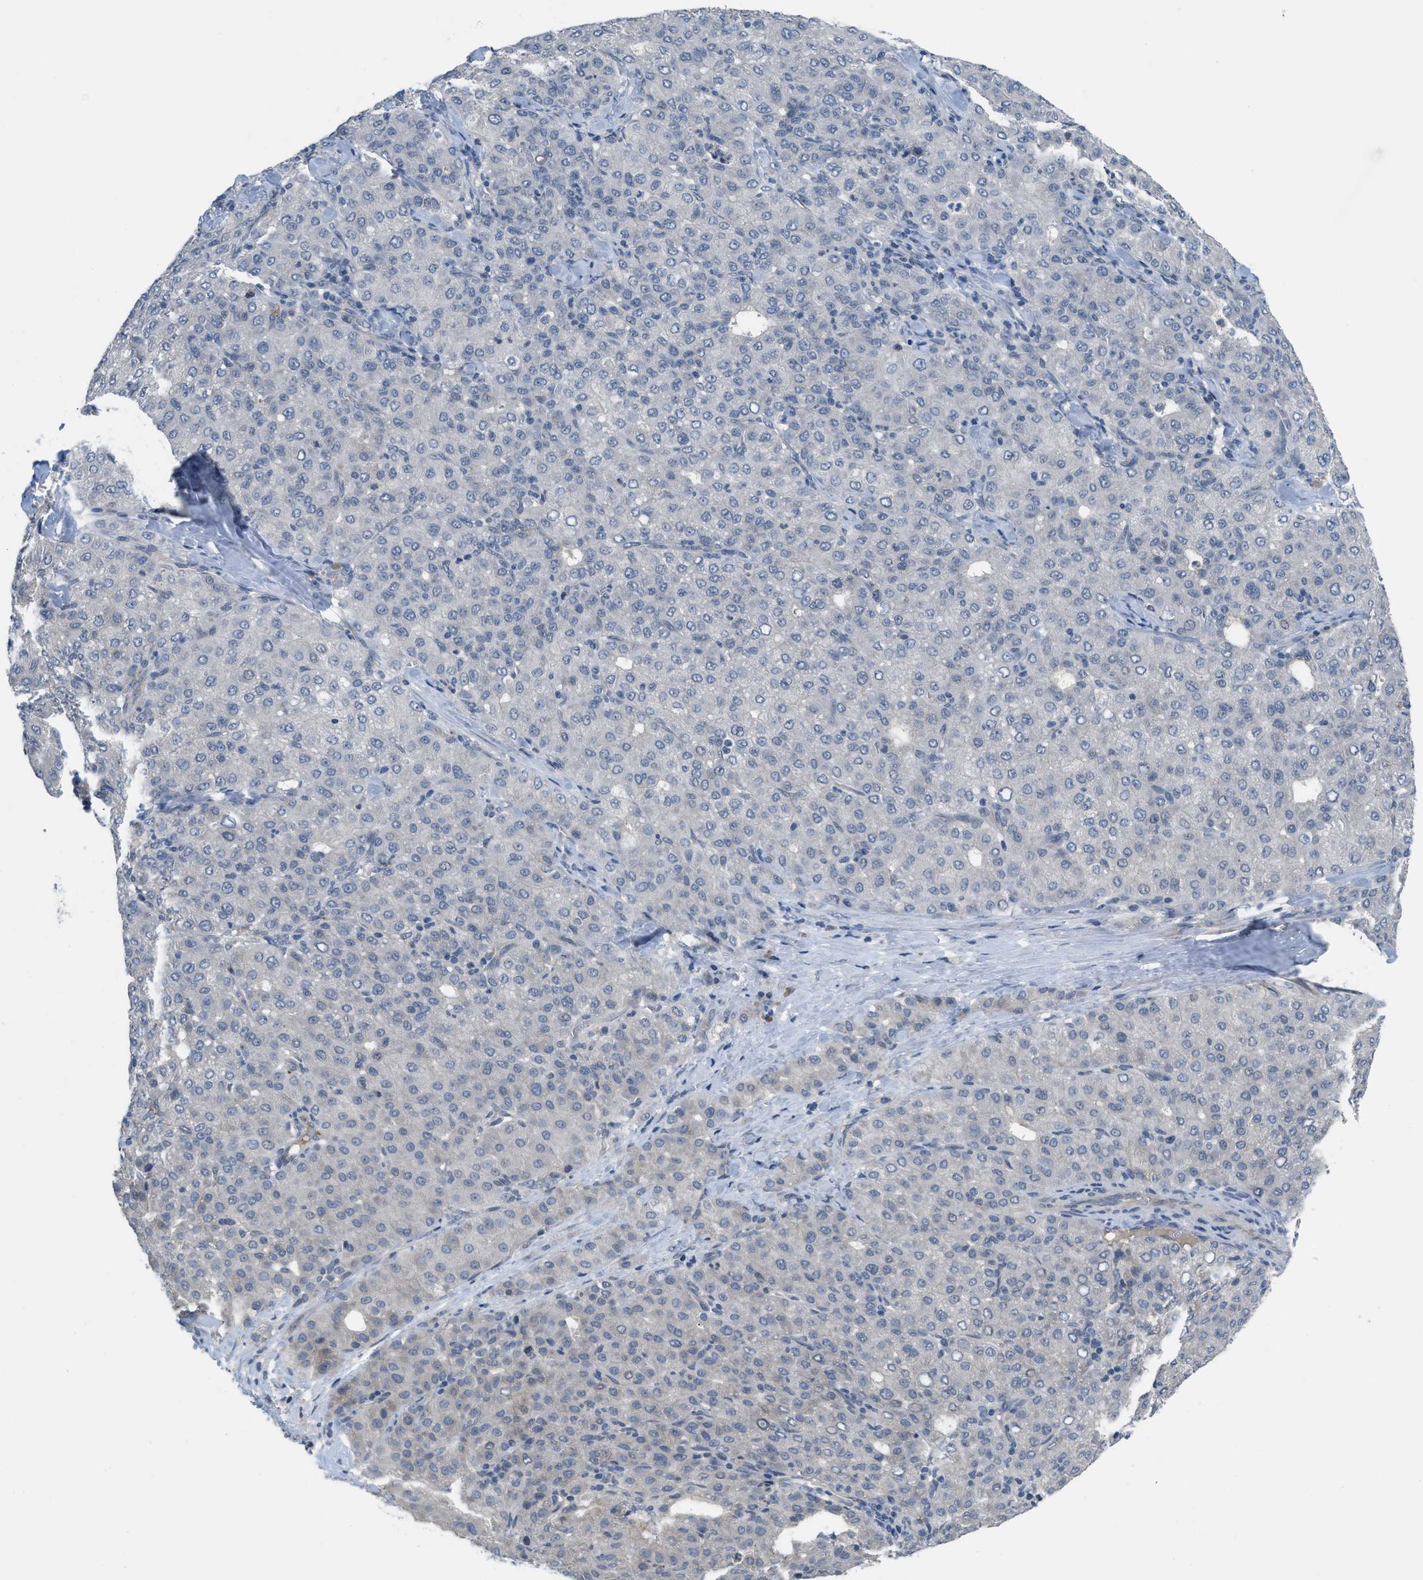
{"staining": {"intensity": "negative", "quantity": "none", "location": "none"}, "tissue": "liver cancer", "cell_type": "Tumor cells", "image_type": "cancer", "snomed": [{"axis": "morphology", "description": "Carcinoma, Hepatocellular, NOS"}, {"axis": "topography", "description": "Liver"}], "caption": "Tumor cells are negative for brown protein staining in liver cancer (hepatocellular carcinoma).", "gene": "TNFAIP1", "patient": {"sex": "male", "age": 65}}